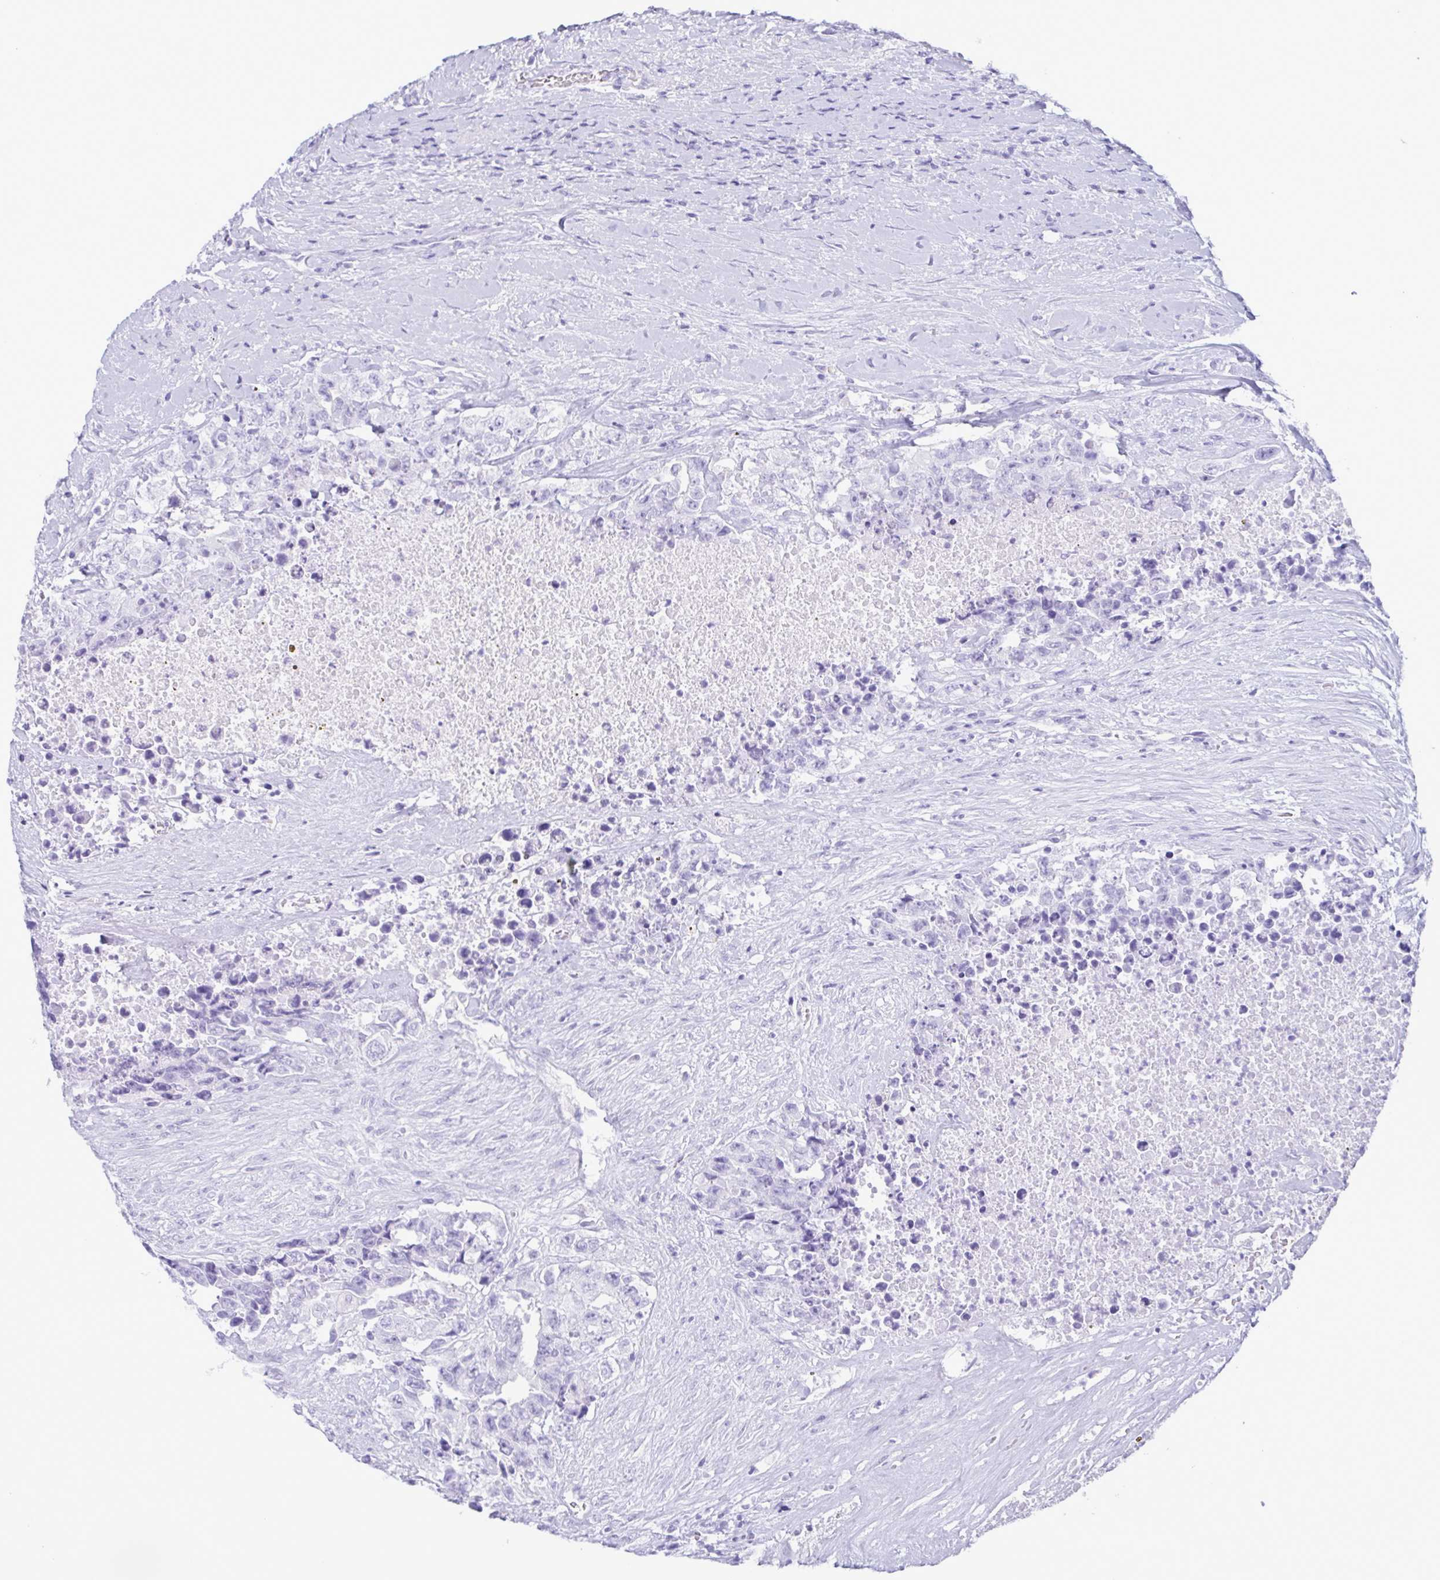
{"staining": {"intensity": "negative", "quantity": "none", "location": "none"}, "tissue": "testis cancer", "cell_type": "Tumor cells", "image_type": "cancer", "snomed": [{"axis": "morphology", "description": "Carcinoma, Embryonal, NOS"}, {"axis": "topography", "description": "Testis"}], "caption": "Testis cancer was stained to show a protein in brown. There is no significant positivity in tumor cells.", "gene": "LTF", "patient": {"sex": "male", "age": 24}}